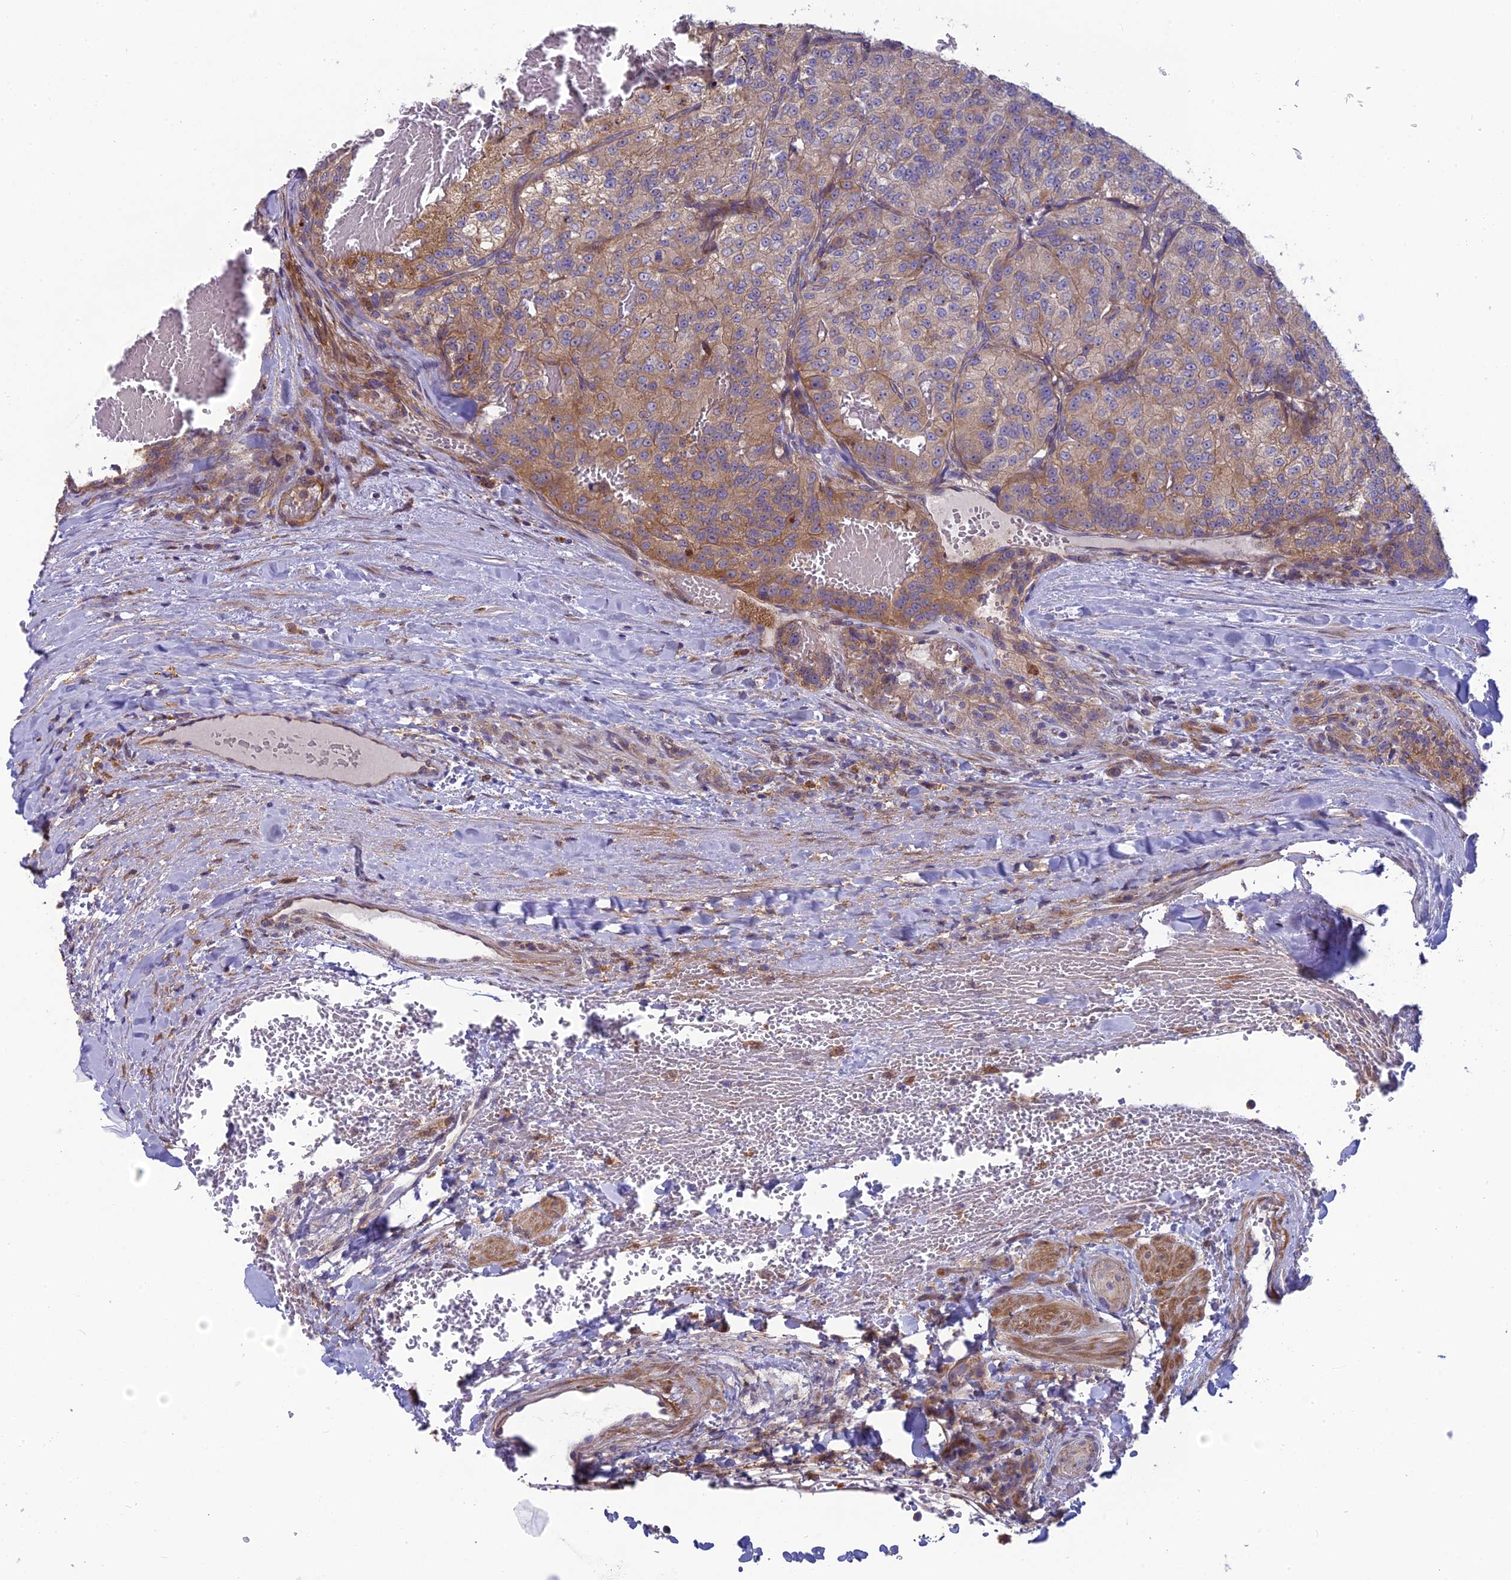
{"staining": {"intensity": "moderate", "quantity": ">75%", "location": "cytoplasmic/membranous"}, "tissue": "renal cancer", "cell_type": "Tumor cells", "image_type": "cancer", "snomed": [{"axis": "morphology", "description": "Adenocarcinoma, NOS"}, {"axis": "topography", "description": "Kidney"}], "caption": "Immunohistochemical staining of human renal adenocarcinoma exhibits moderate cytoplasmic/membranous protein staining in approximately >75% of tumor cells. (brown staining indicates protein expression, while blue staining denotes nuclei).", "gene": "BLTP2", "patient": {"sex": "female", "age": 63}}